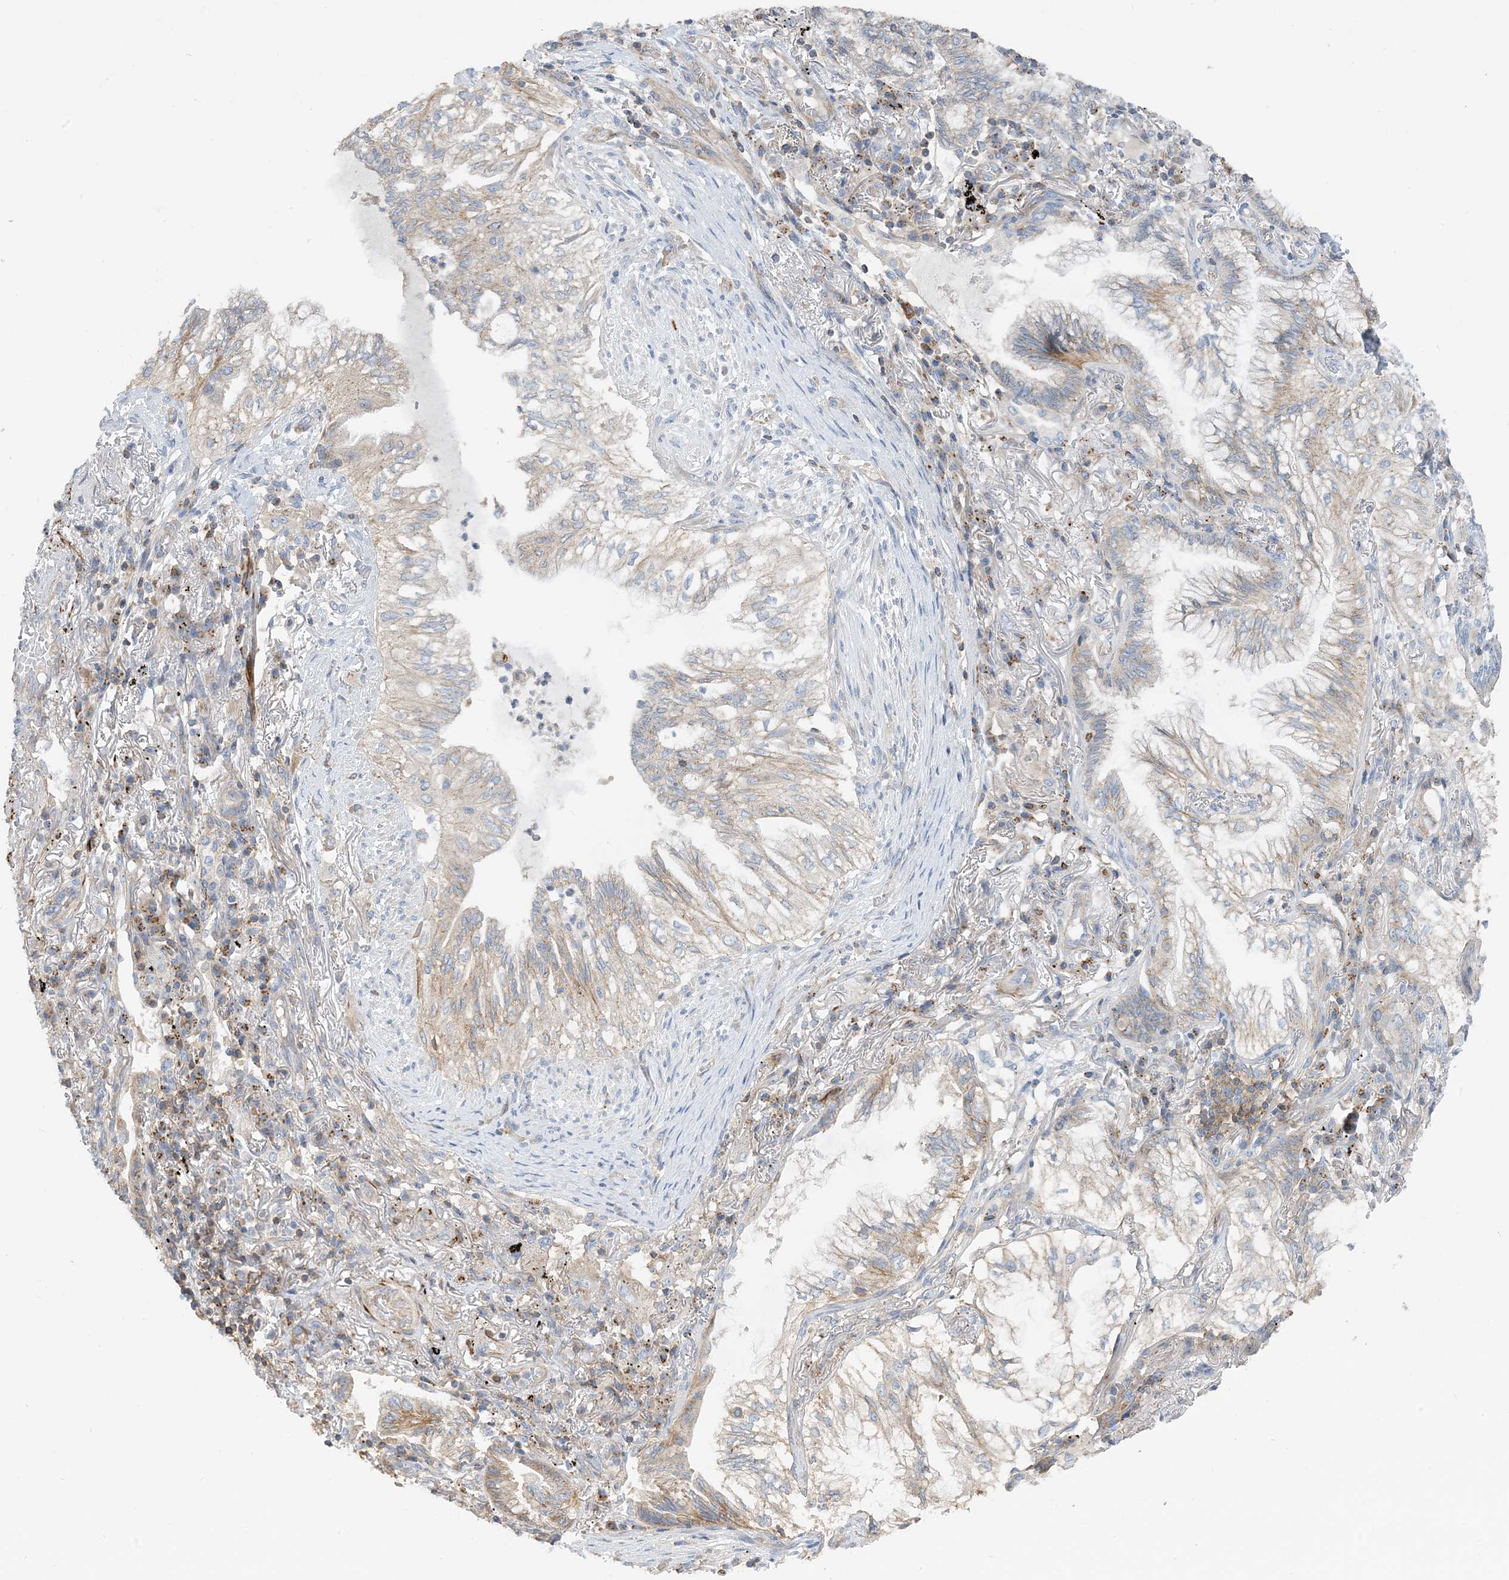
{"staining": {"intensity": "moderate", "quantity": "<25%", "location": "cytoplasmic/membranous"}, "tissue": "lung cancer", "cell_type": "Tumor cells", "image_type": "cancer", "snomed": [{"axis": "morphology", "description": "Adenocarcinoma, NOS"}, {"axis": "topography", "description": "Lung"}], "caption": "There is low levels of moderate cytoplasmic/membranous staining in tumor cells of lung cancer (adenocarcinoma), as demonstrated by immunohistochemical staining (brown color).", "gene": "CALHM5", "patient": {"sex": "female", "age": 70}}